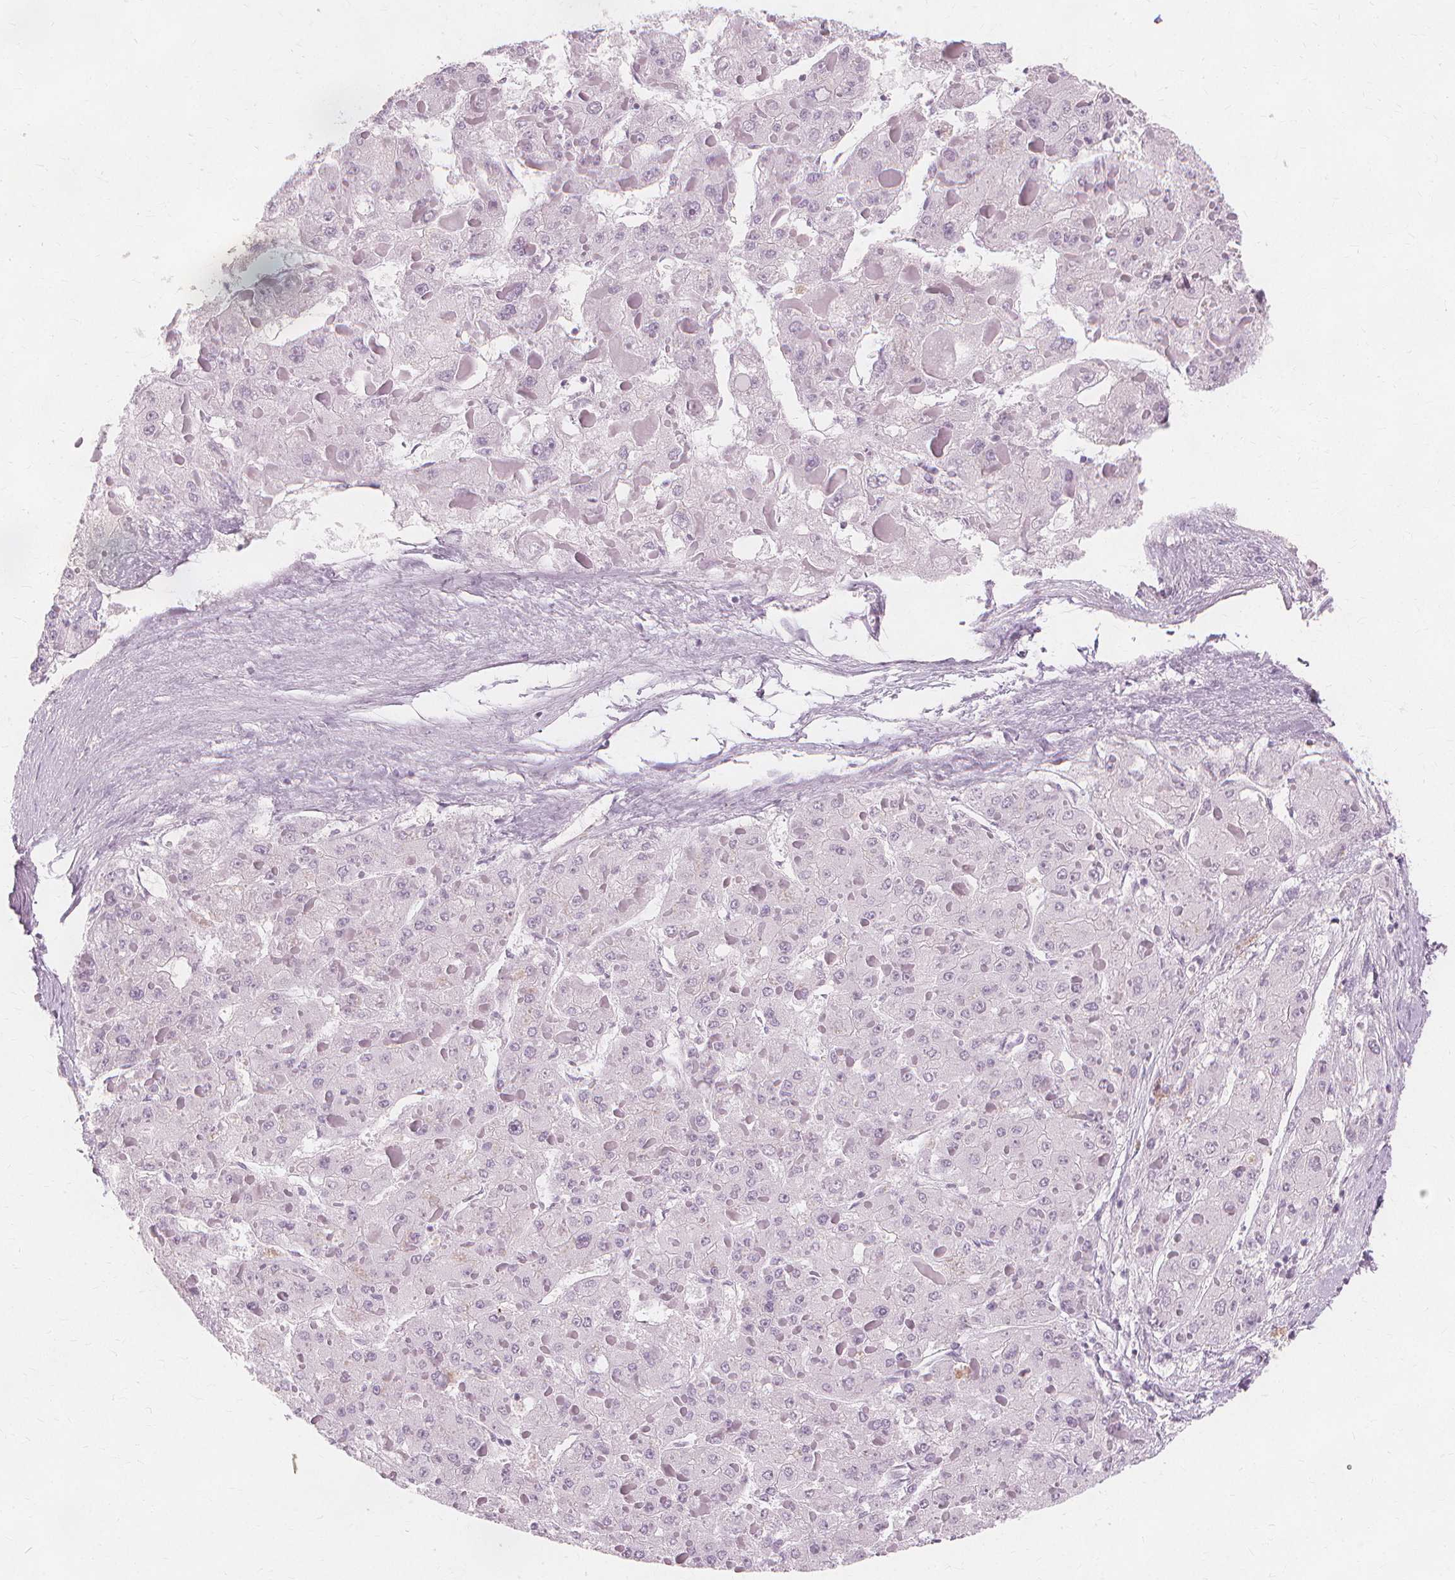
{"staining": {"intensity": "negative", "quantity": "none", "location": "none"}, "tissue": "liver cancer", "cell_type": "Tumor cells", "image_type": "cancer", "snomed": [{"axis": "morphology", "description": "Carcinoma, Hepatocellular, NOS"}, {"axis": "topography", "description": "Liver"}], "caption": "A high-resolution image shows immunohistochemistry staining of liver hepatocellular carcinoma, which reveals no significant staining in tumor cells.", "gene": "TFF1", "patient": {"sex": "female", "age": 73}}